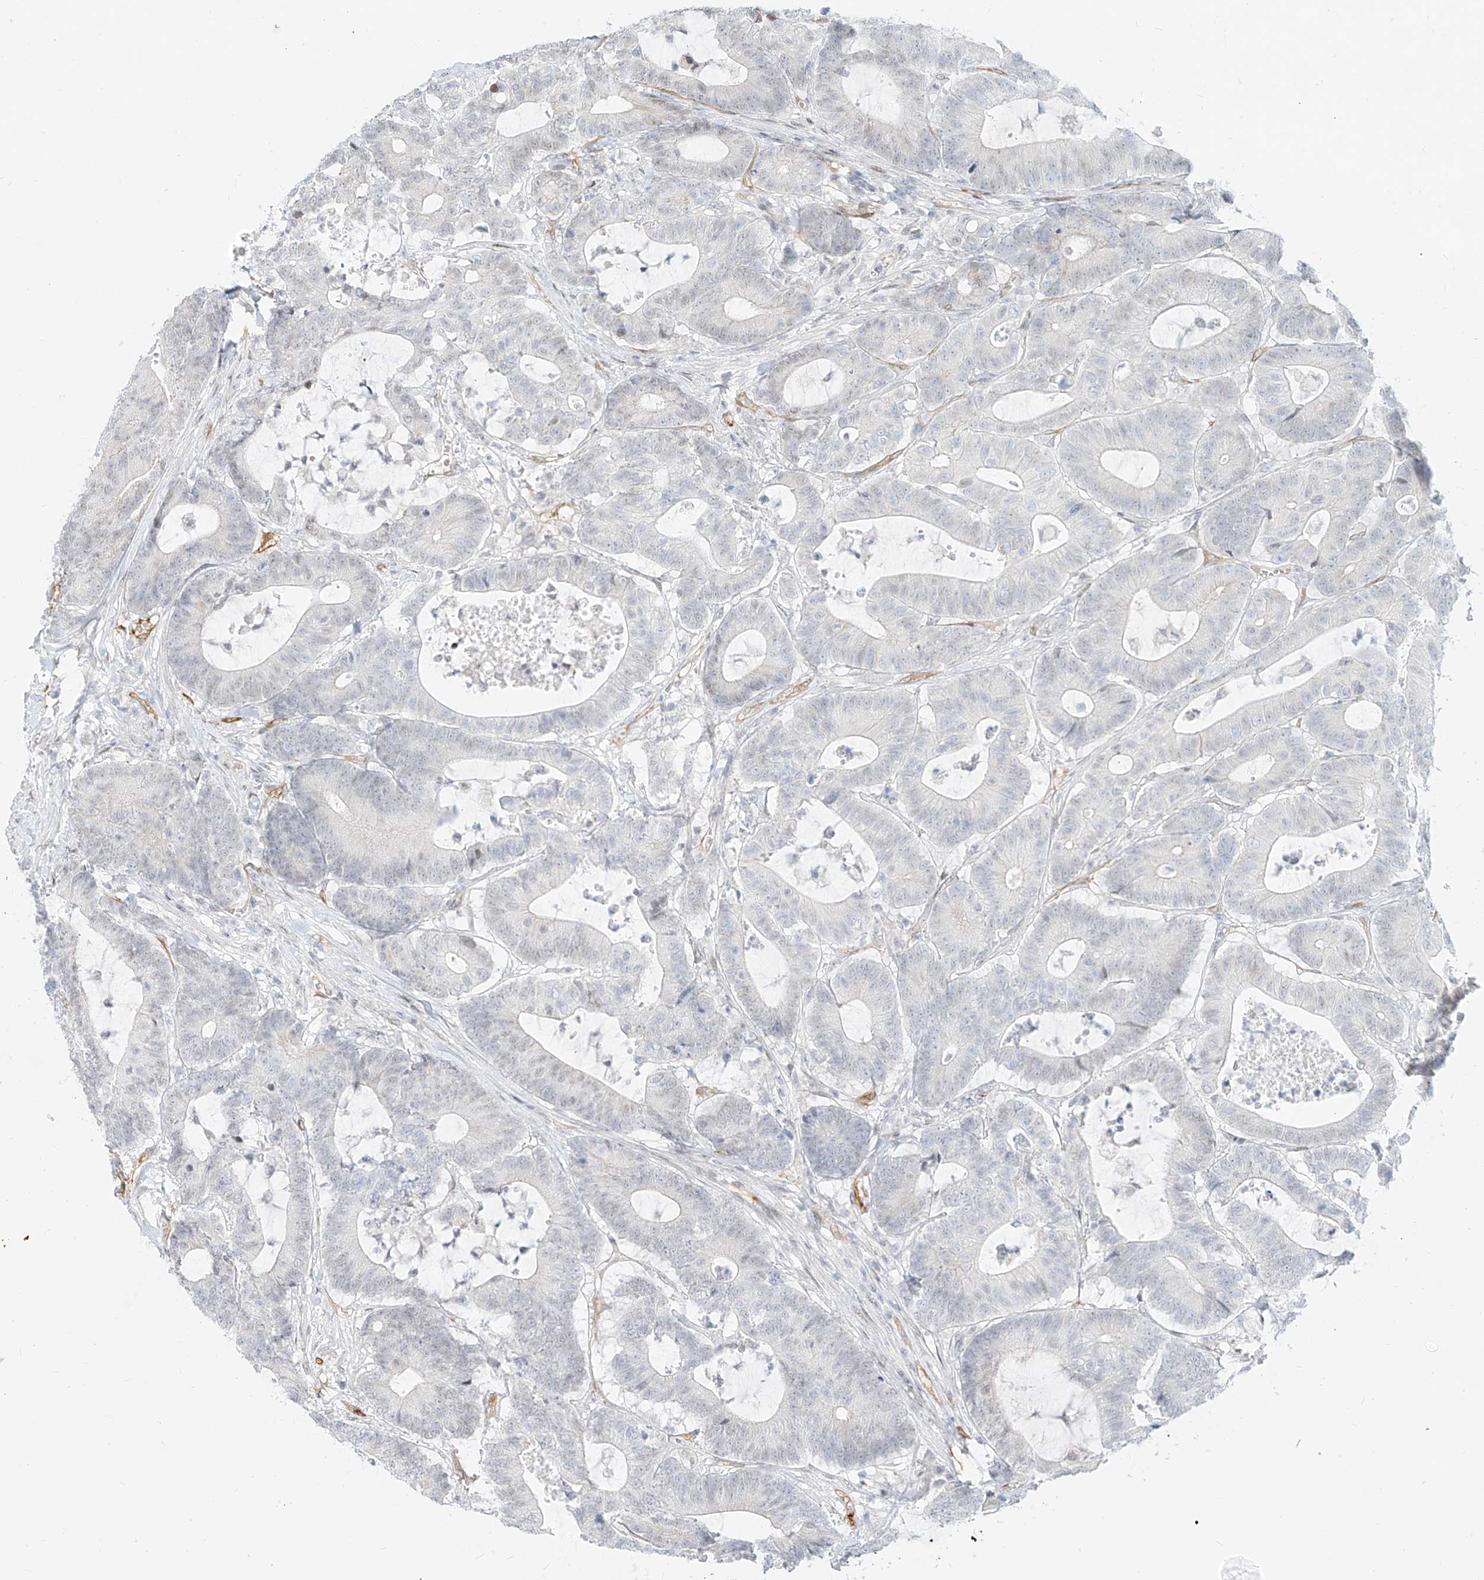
{"staining": {"intensity": "negative", "quantity": "none", "location": "none"}, "tissue": "colorectal cancer", "cell_type": "Tumor cells", "image_type": "cancer", "snomed": [{"axis": "morphology", "description": "Adenocarcinoma, NOS"}, {"axis": "topography", "description": "Colon"}], "caption": "Immunohistochemistry of human colorectal cancer (adenocarcinoma) exhibits no expression in tumor cells.", "gene": "NHSL1", "patient": {"sex": "female", "age": 84}}